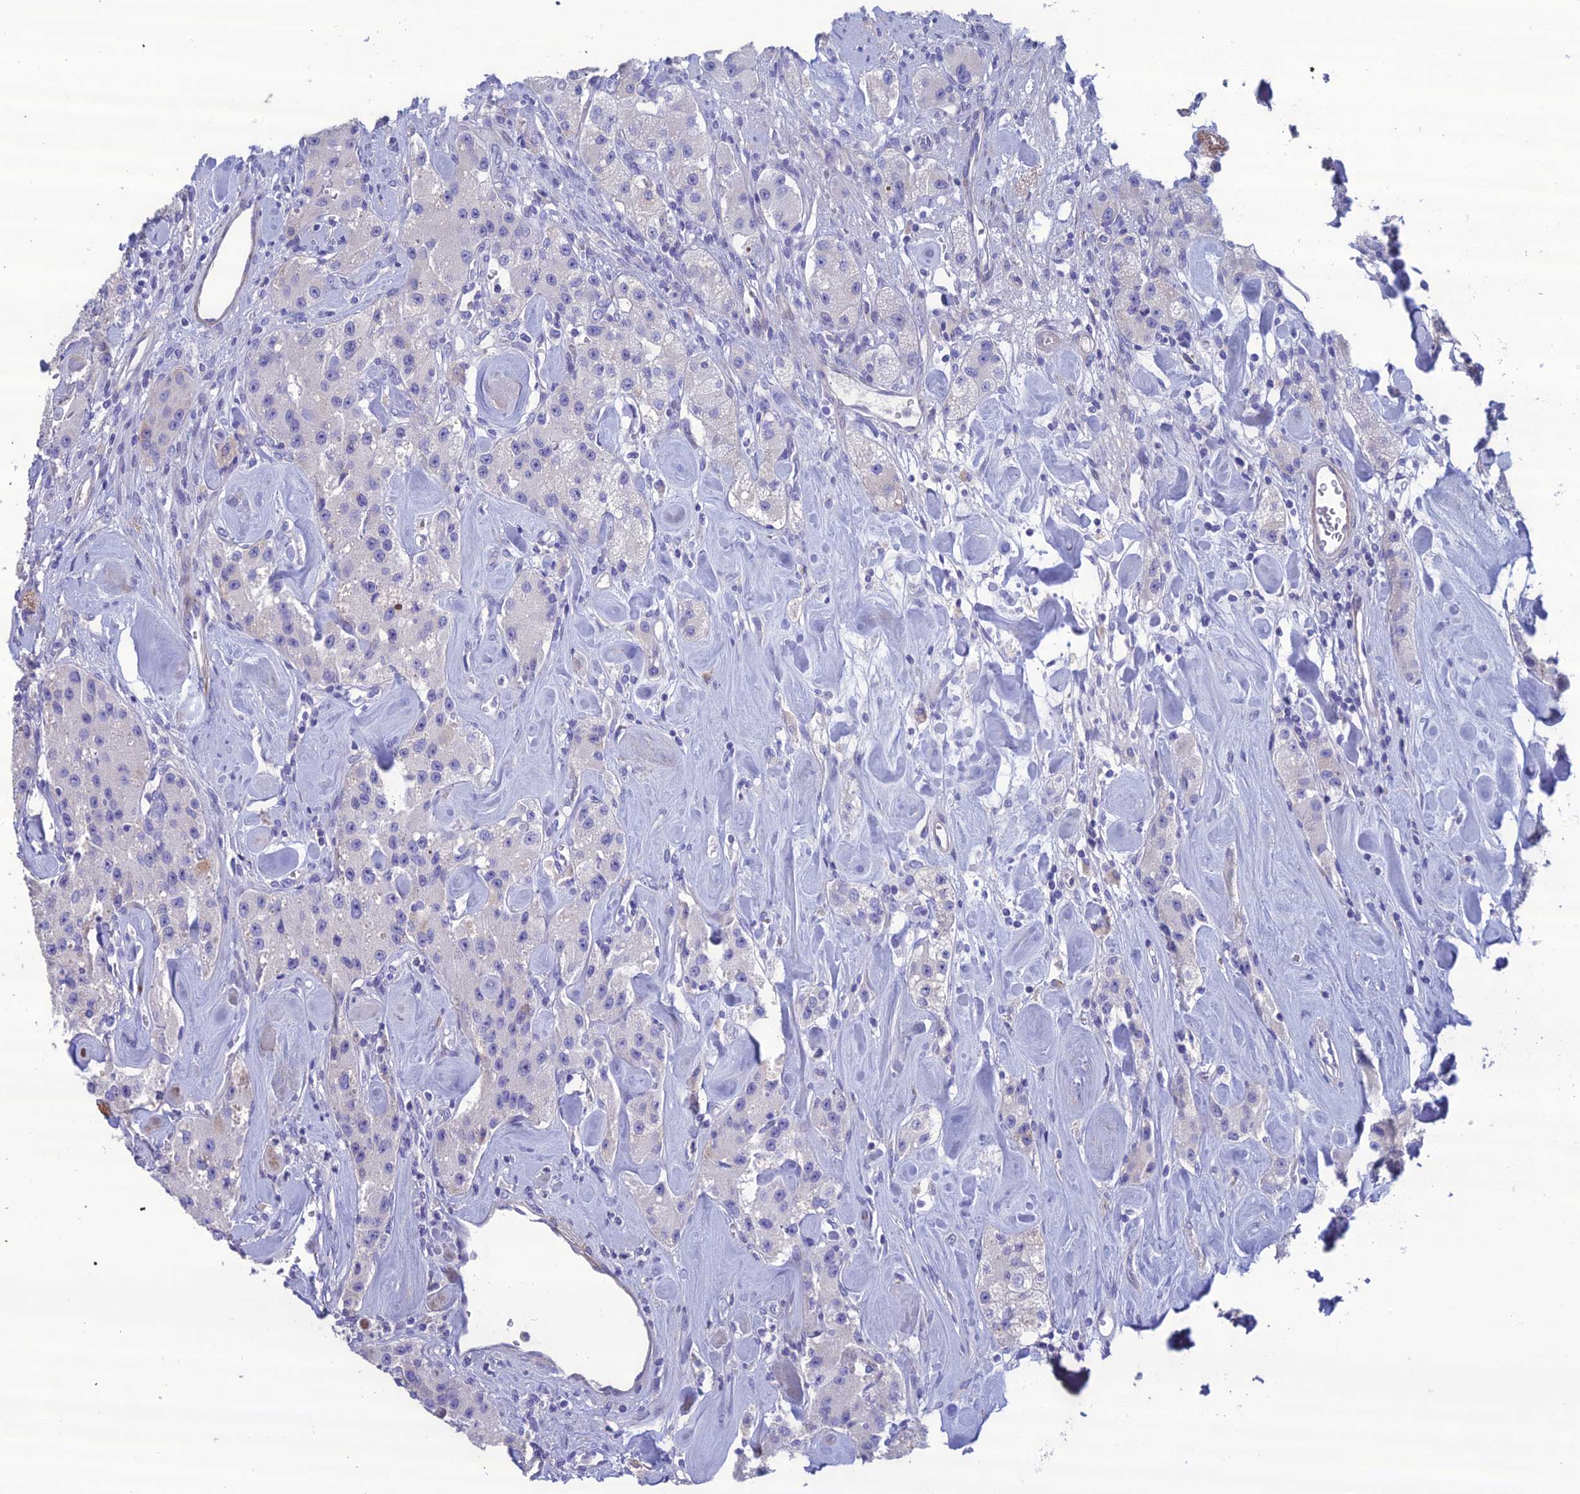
{"staining": {"intensity": "negative", "quantity": "none", "location": "none"}, "tissue": "carcinoid", "cell_type": "Tumor cells", "image_type": "cancer", "snomed": [{"axis": "morphology", "description": "Carcinoid, malignant, NOS"}, {"axis": "topography", "description": "Pancreas"}], "caption": "Immunohistochemistry (IHC) micrograph of neoplastic tissue: human malignant carcinoid stained with DAB (3,3'-diaminobenzidine) displays no significant protein positivity in tumor cells.", "gene": "OR56B1", "patient": {"sex": "male", "age": 41}}